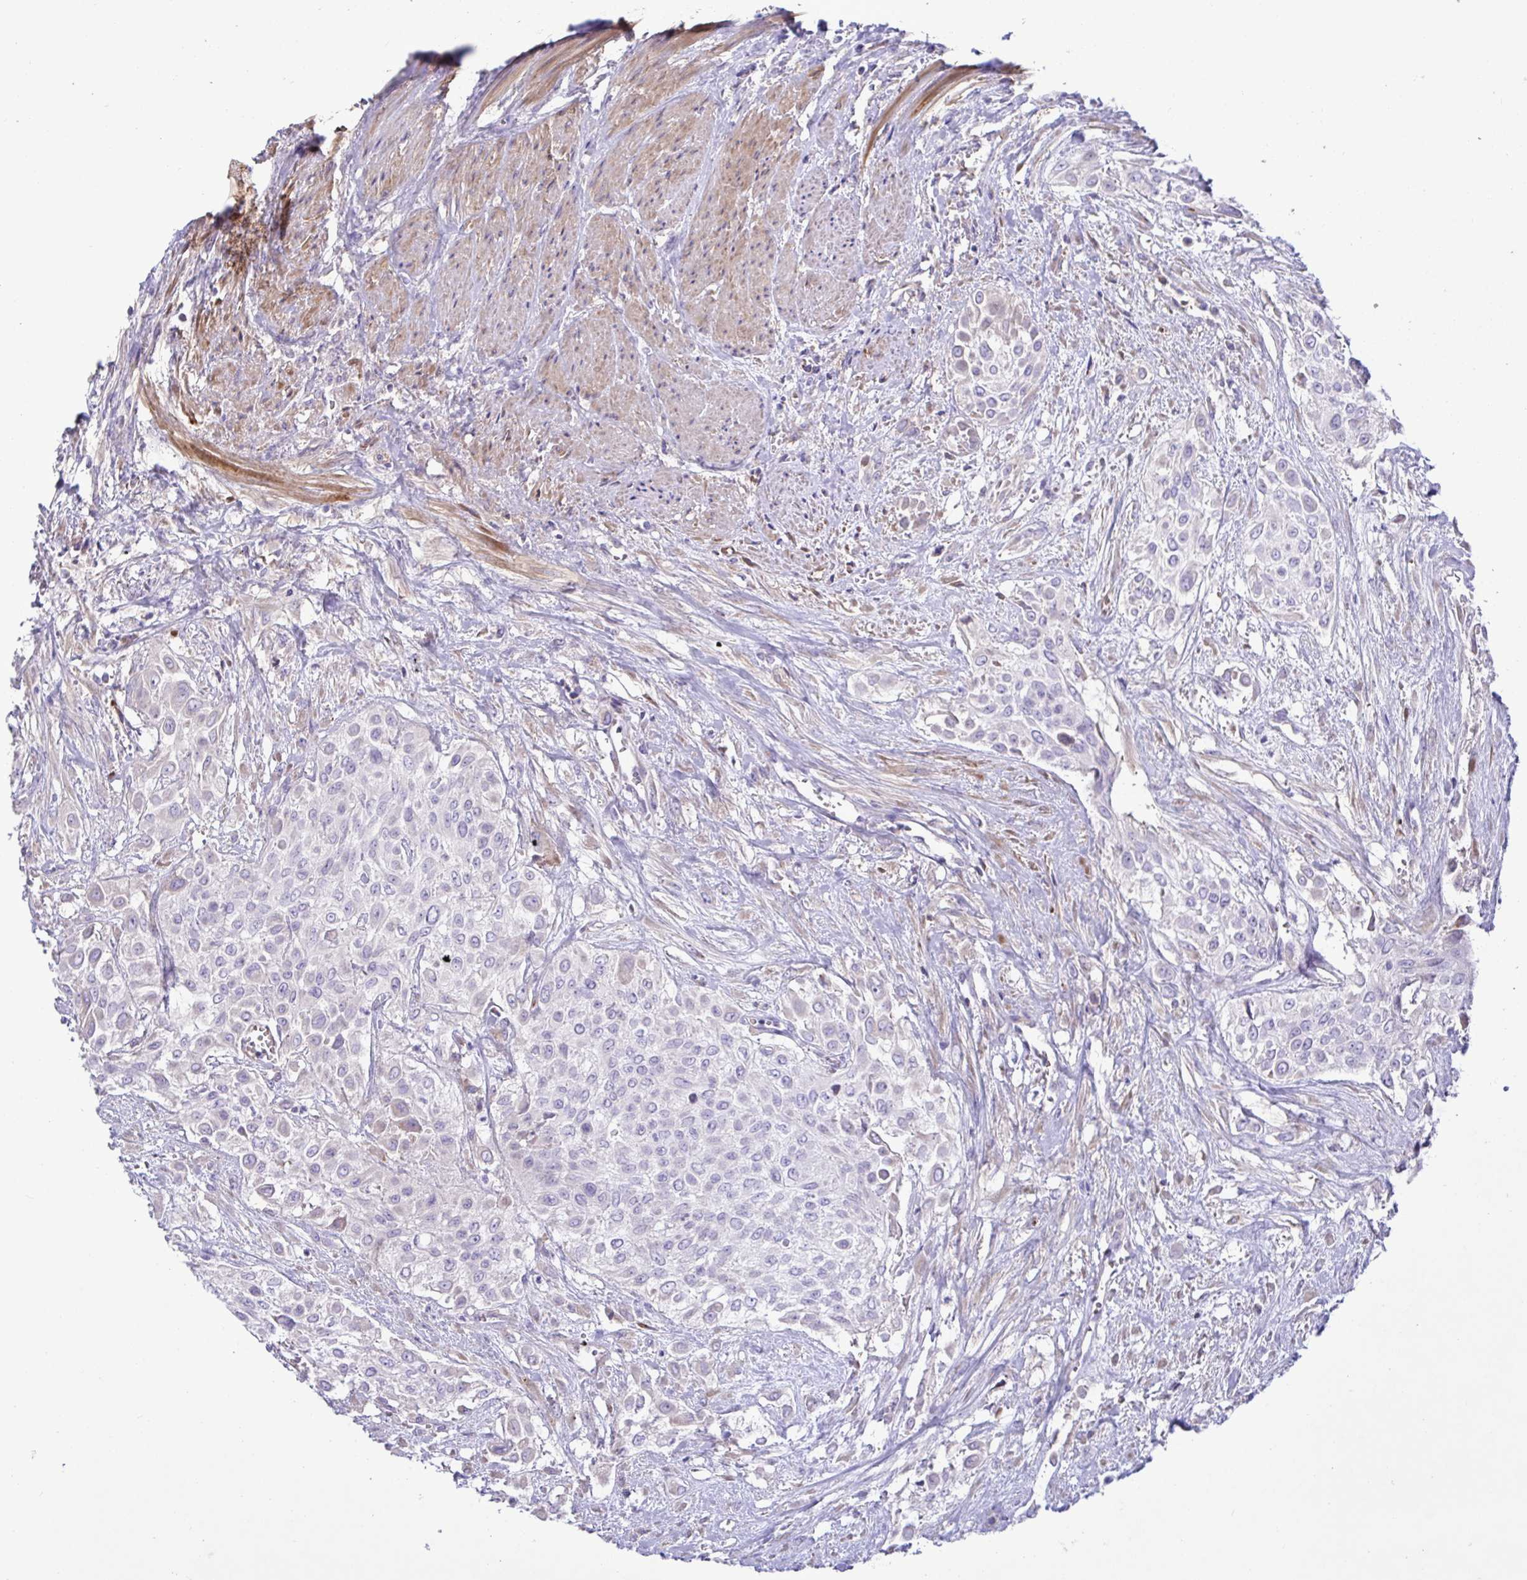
{"staining": {"intensity": "negative", "quantity": "none", "location": "none"}, "tissue": "urothelial cancer", "cell_type": "Tumor cells", "image_type": "cancer", "snomed": [{"axis": "morphology", "description": "Urothelial carcinoma, High grade"}, {"axis": "topography", "description": "Urinary bladder"}], "caption": "A high-resolution image shows immunohistochemistry (IHC) staining of urothelial carcinoma (high-grade), which exhibits no significant expression in tumor cells.", "gene": "FAM86B1", "patient": {"sex": "male", "age": 57}}